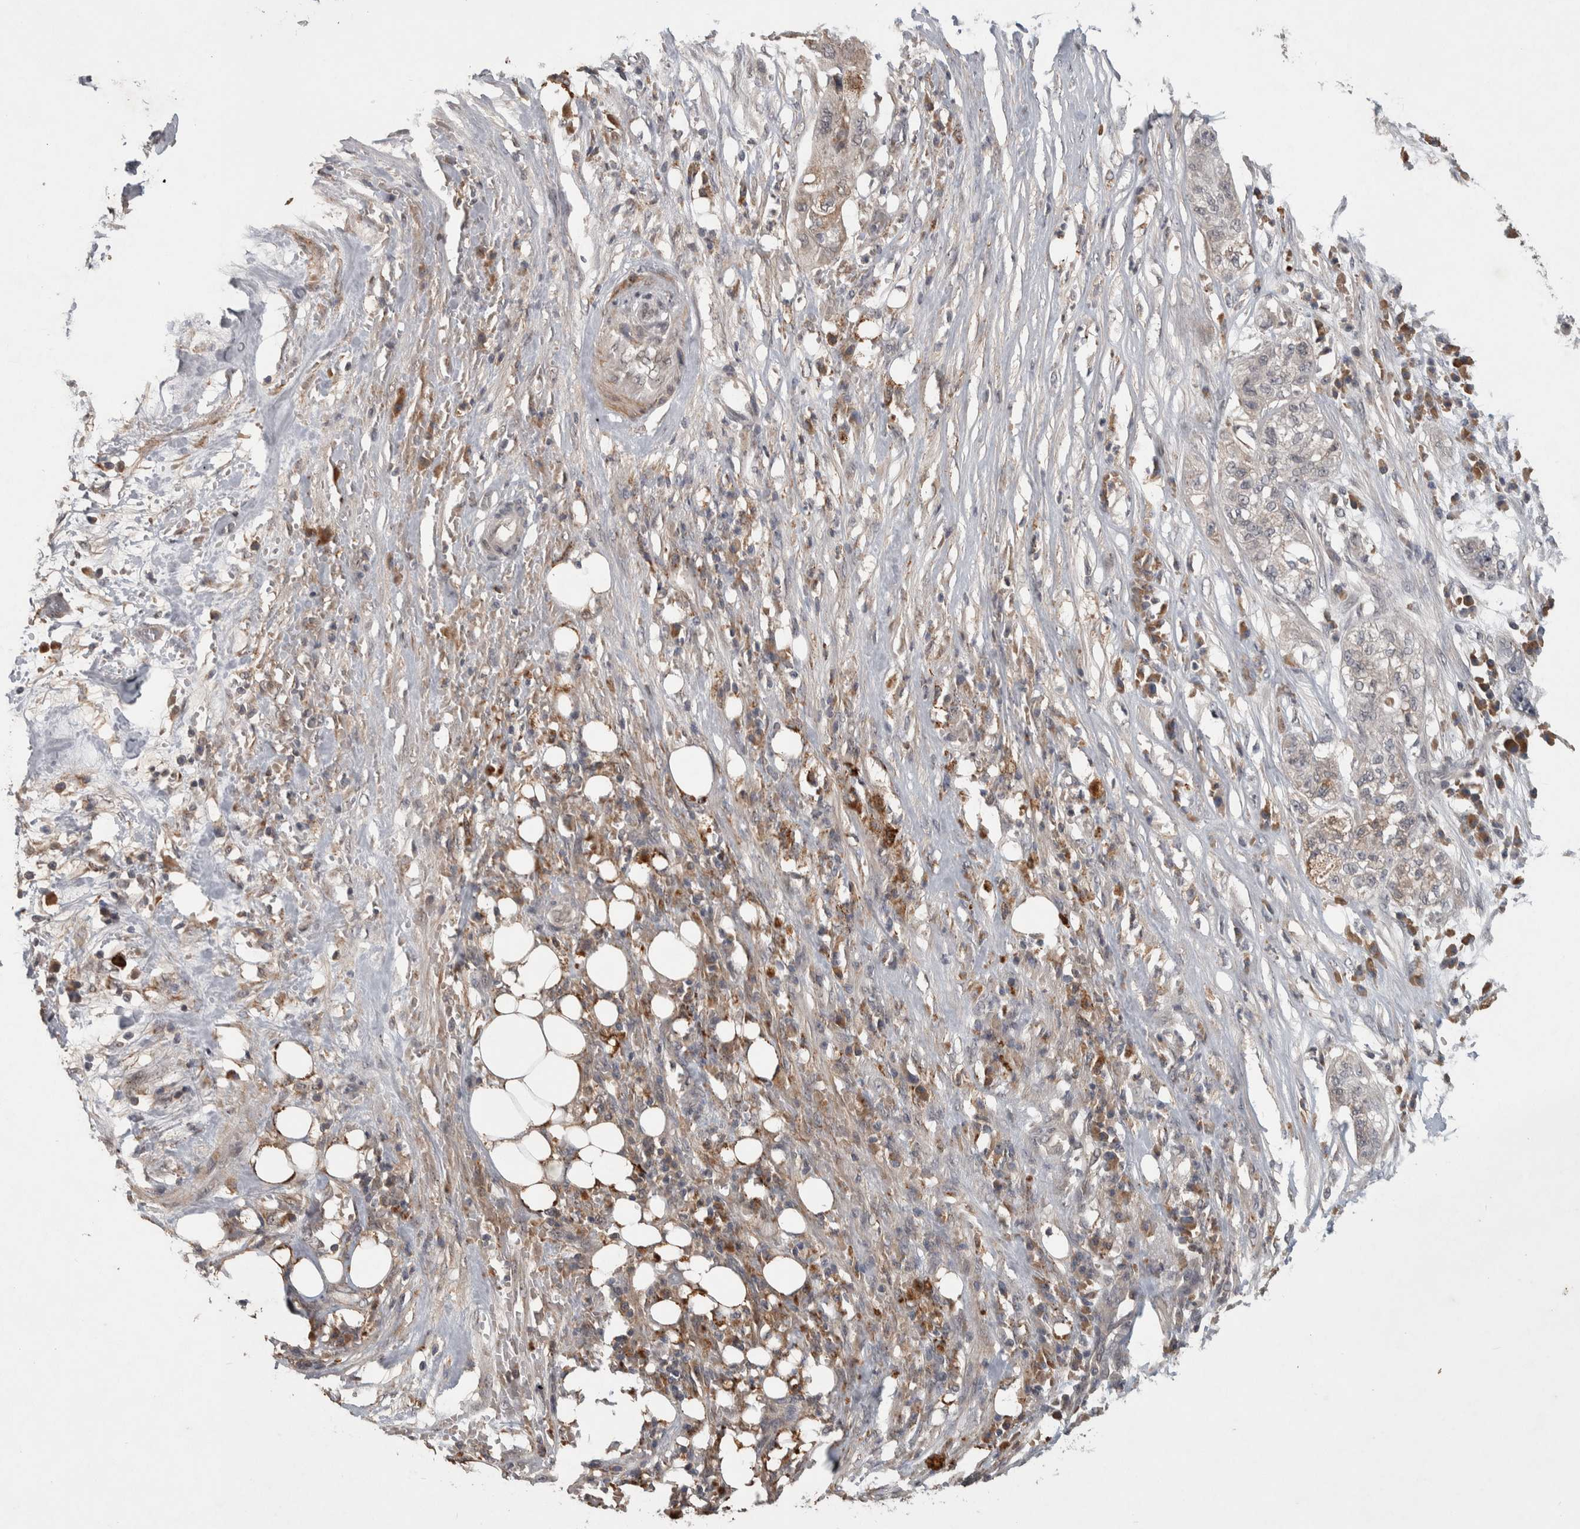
{"staining": {"intensity": "weak", "quantity": "<25%", "location": "cytoplasmic/membranous"}, "tissue": "pancreatic cancer", "cell_type": "Tumor cells", "image_type": "cancer", "snomed": [{"axis": "morphology", "description": "Adenocarcinoma, NOS"}, {"axis": "topography", "description": "Pancreas"}], "caption": "The photomicrograph exhibits no significant staining in tumor cells of adenocarcinoma (pancreatic).", "gene": "CHRM3", "patient": {"sex": "female", "age": 78}}